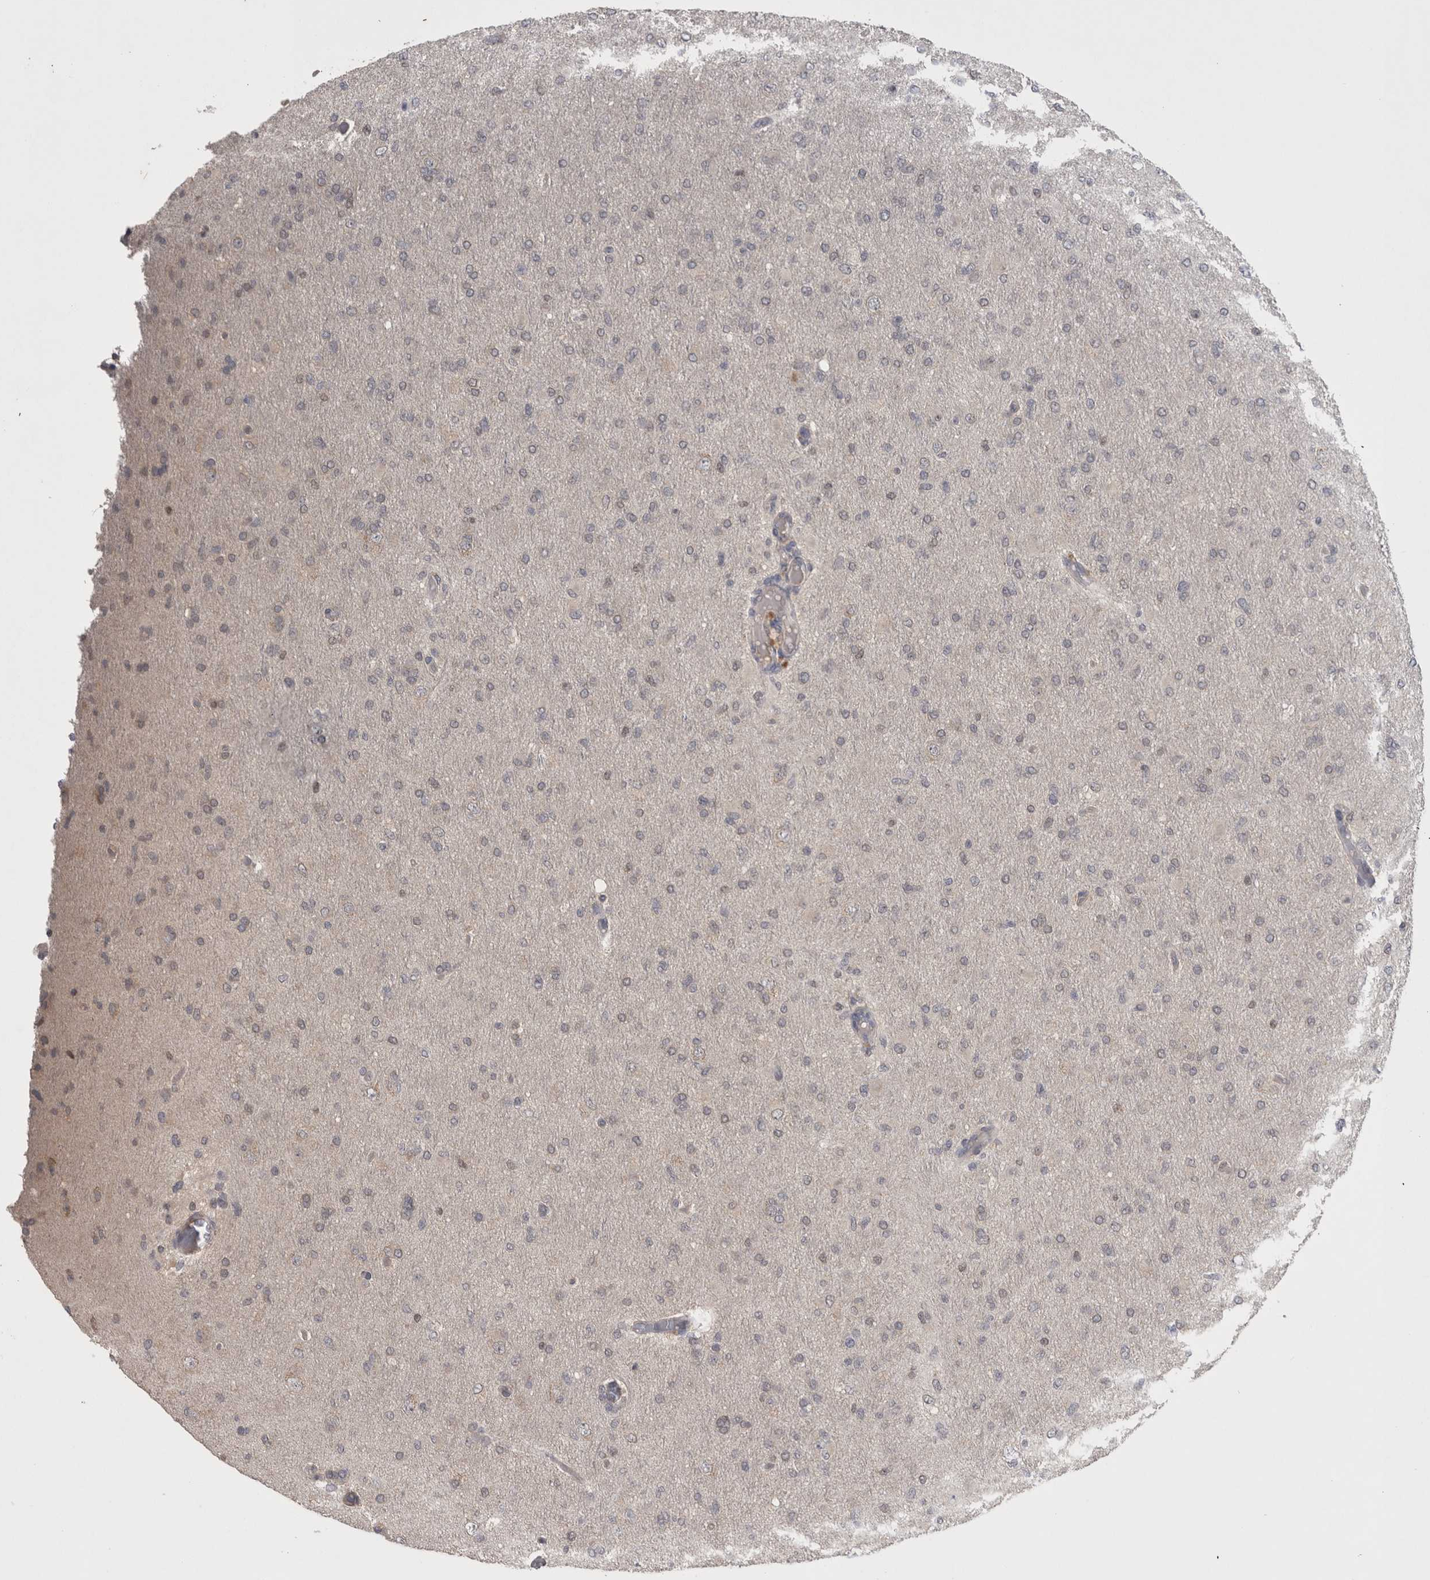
{"staining": {"intensity": "negative", "quantity": "none", "location": "none"}, "tissue": "glioma", "cell_type": "Tumor cells", "image_type": "cancer", "snomed": [{"axis": "morphology", "description": "Glioma, malignant, High grade"}, {"axis": "topography", "description": "Cerebral cortex"}], "caption": "Immunohistochemistry (IHC) of glioma shows no positivity in tumor cells.", "gene": "ZNF114", "patient": {"sex": "female", "age": 36}}